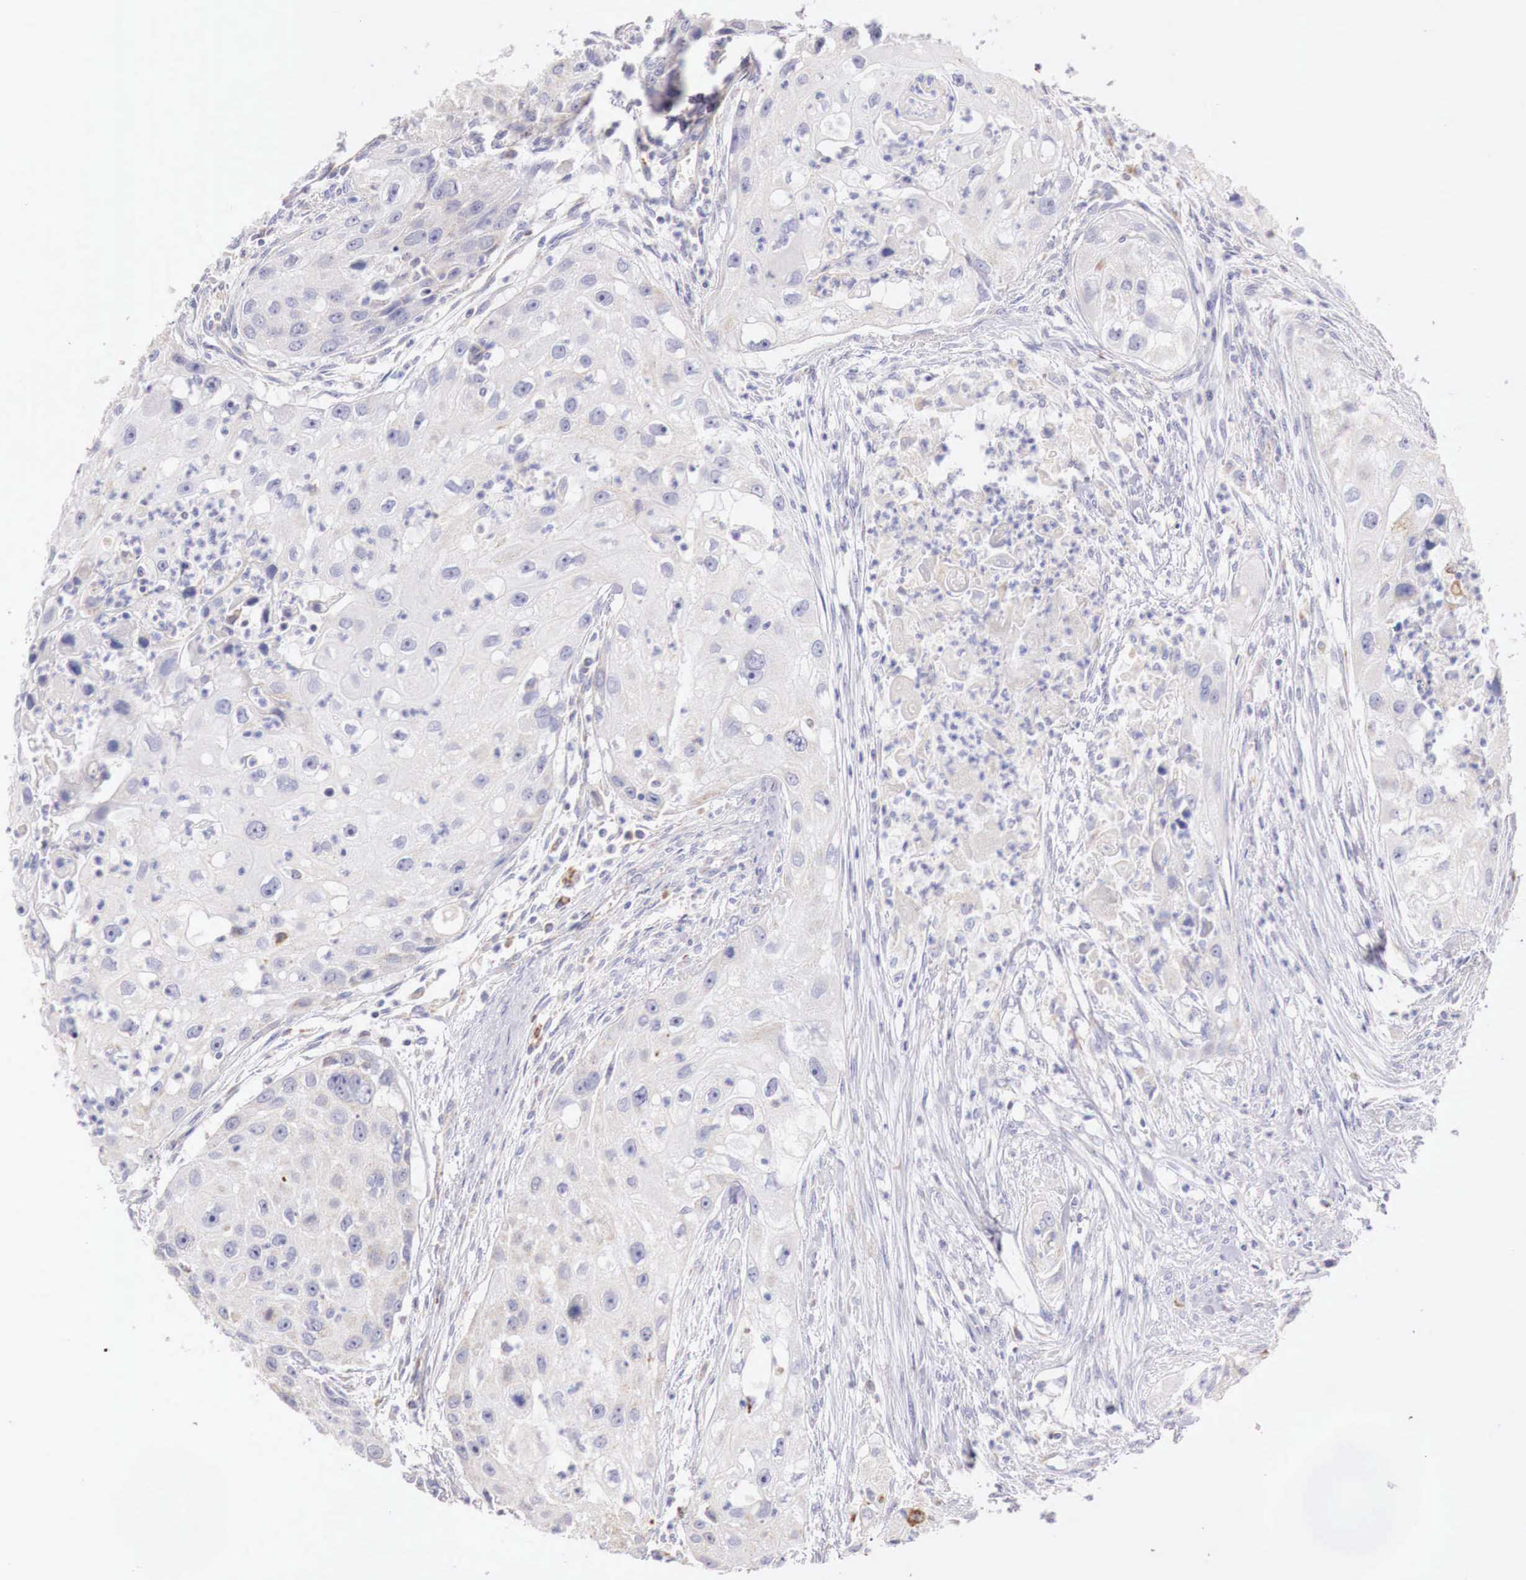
{"staining": {"intensity": "weak", "quantity": "<25%", "location": "cytoplasmic/membranous"}, "tissue": "head and neck cancer", "cell_type": "Tumor cells", "image_type": "cancer", "snomed": [{"axis": "morphology", "description": "Squamous cell carcinoma, NOS"}, {"axis": "topography", "description": "Head-Neck"}], "caption": "Squamous cell carcinoma (head and neck) stained for a protein using immunohistochemistry (IHC) demonstrates no expression tumor cells.", "gene": "IDH3G", "patient": {"sex": "male", "age": 64}}